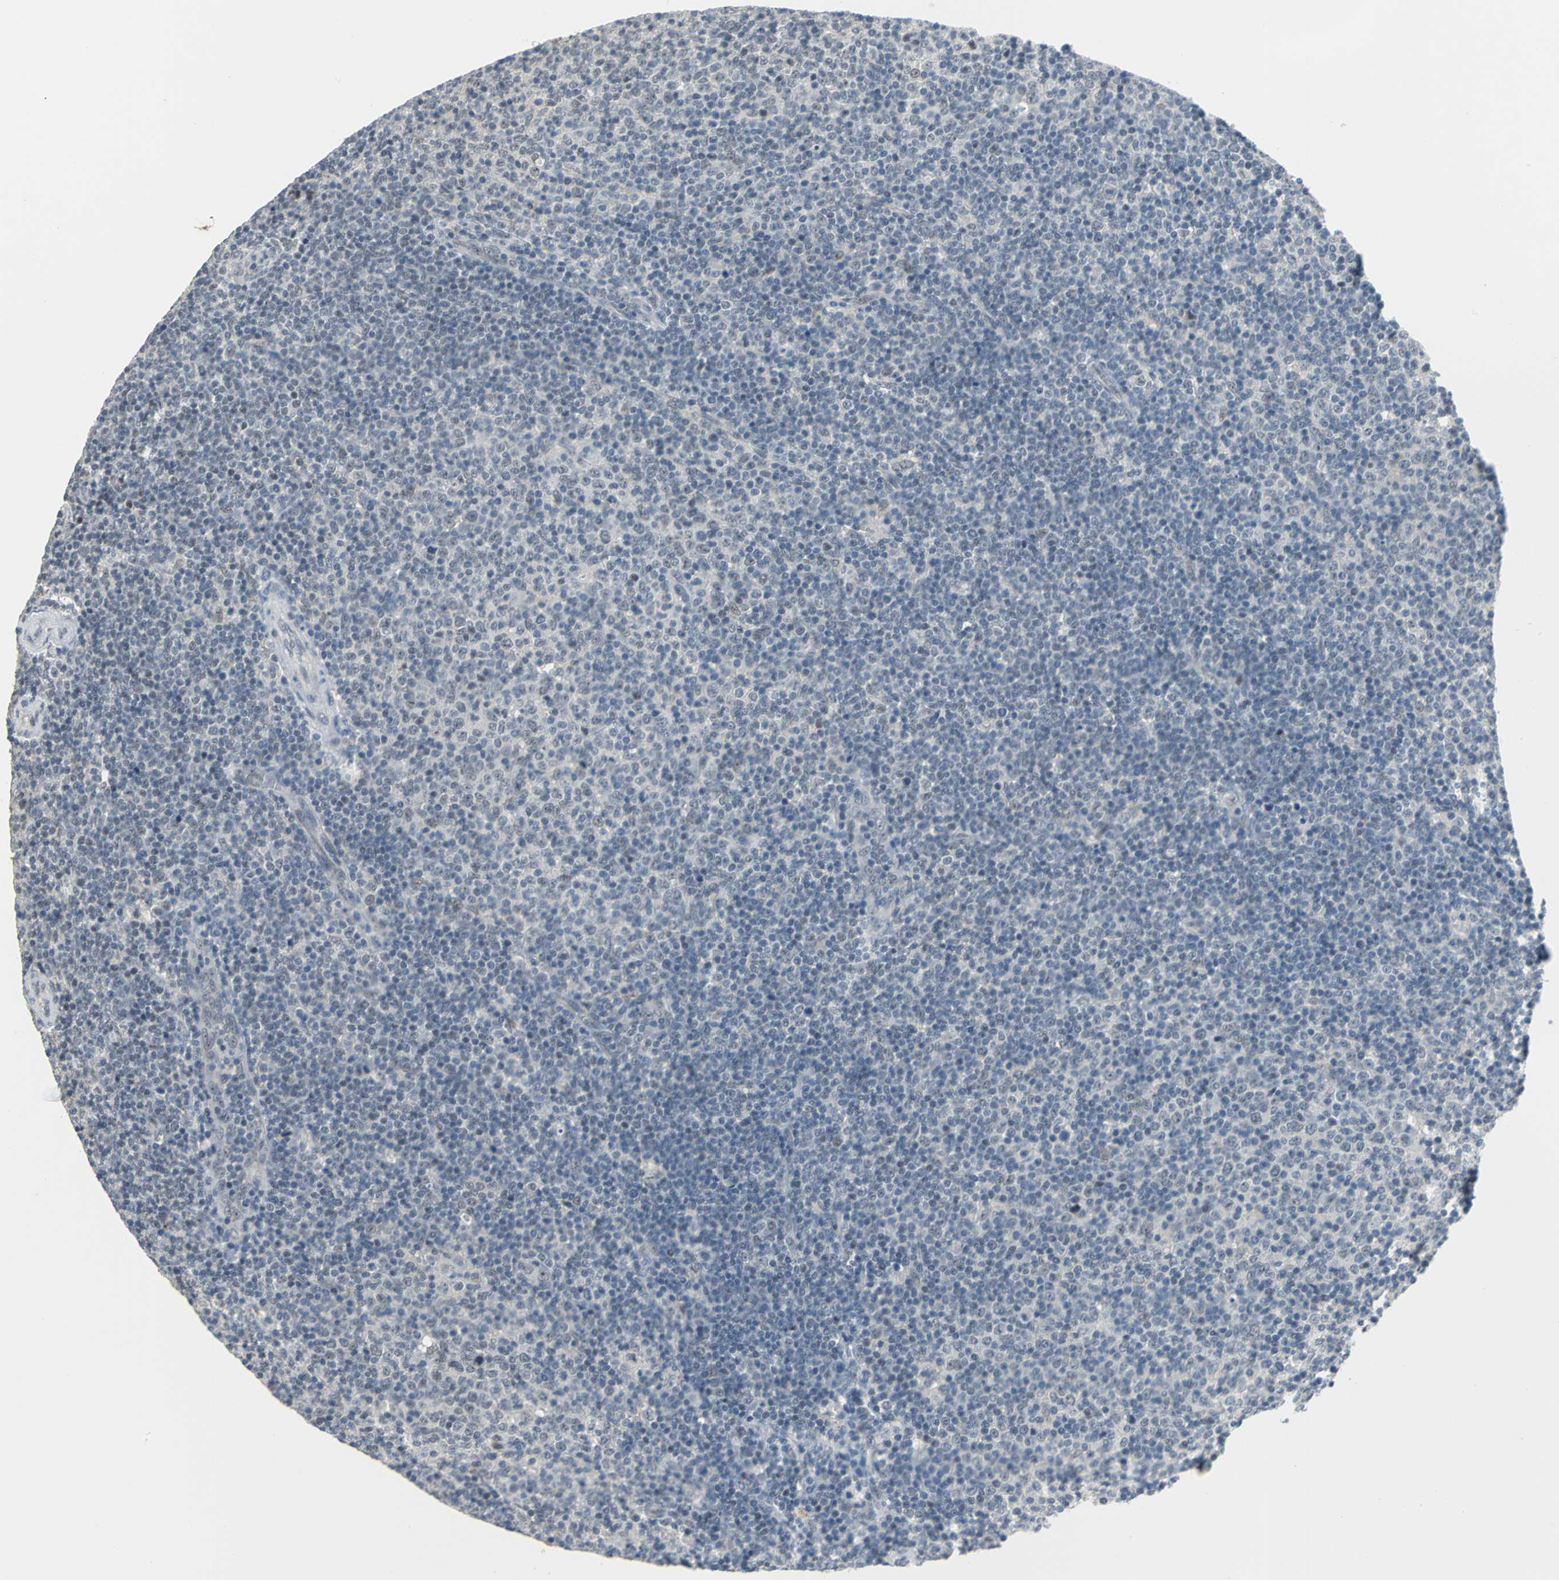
{"staining": {"intensity": "weak", "quantity": "25%-75%", "location": "nuclear"}, "tissue": "lymphoma", "cell_type": "Tumor cells", "image_type": "cancer", "snomed": [{"axis": "morphology", "description": "Malignant lymphoma, non-Hodgkin's type, Low grade"}, {"axis": "topography", "description": "Lymph node"}], "caption": "Tumor cells exhibit low levels of weak nuclear staining in about 25%-75% of cells in human lymphoma.", "gene": "GLI3", "patient": {"sex": "male", "age": 70}}